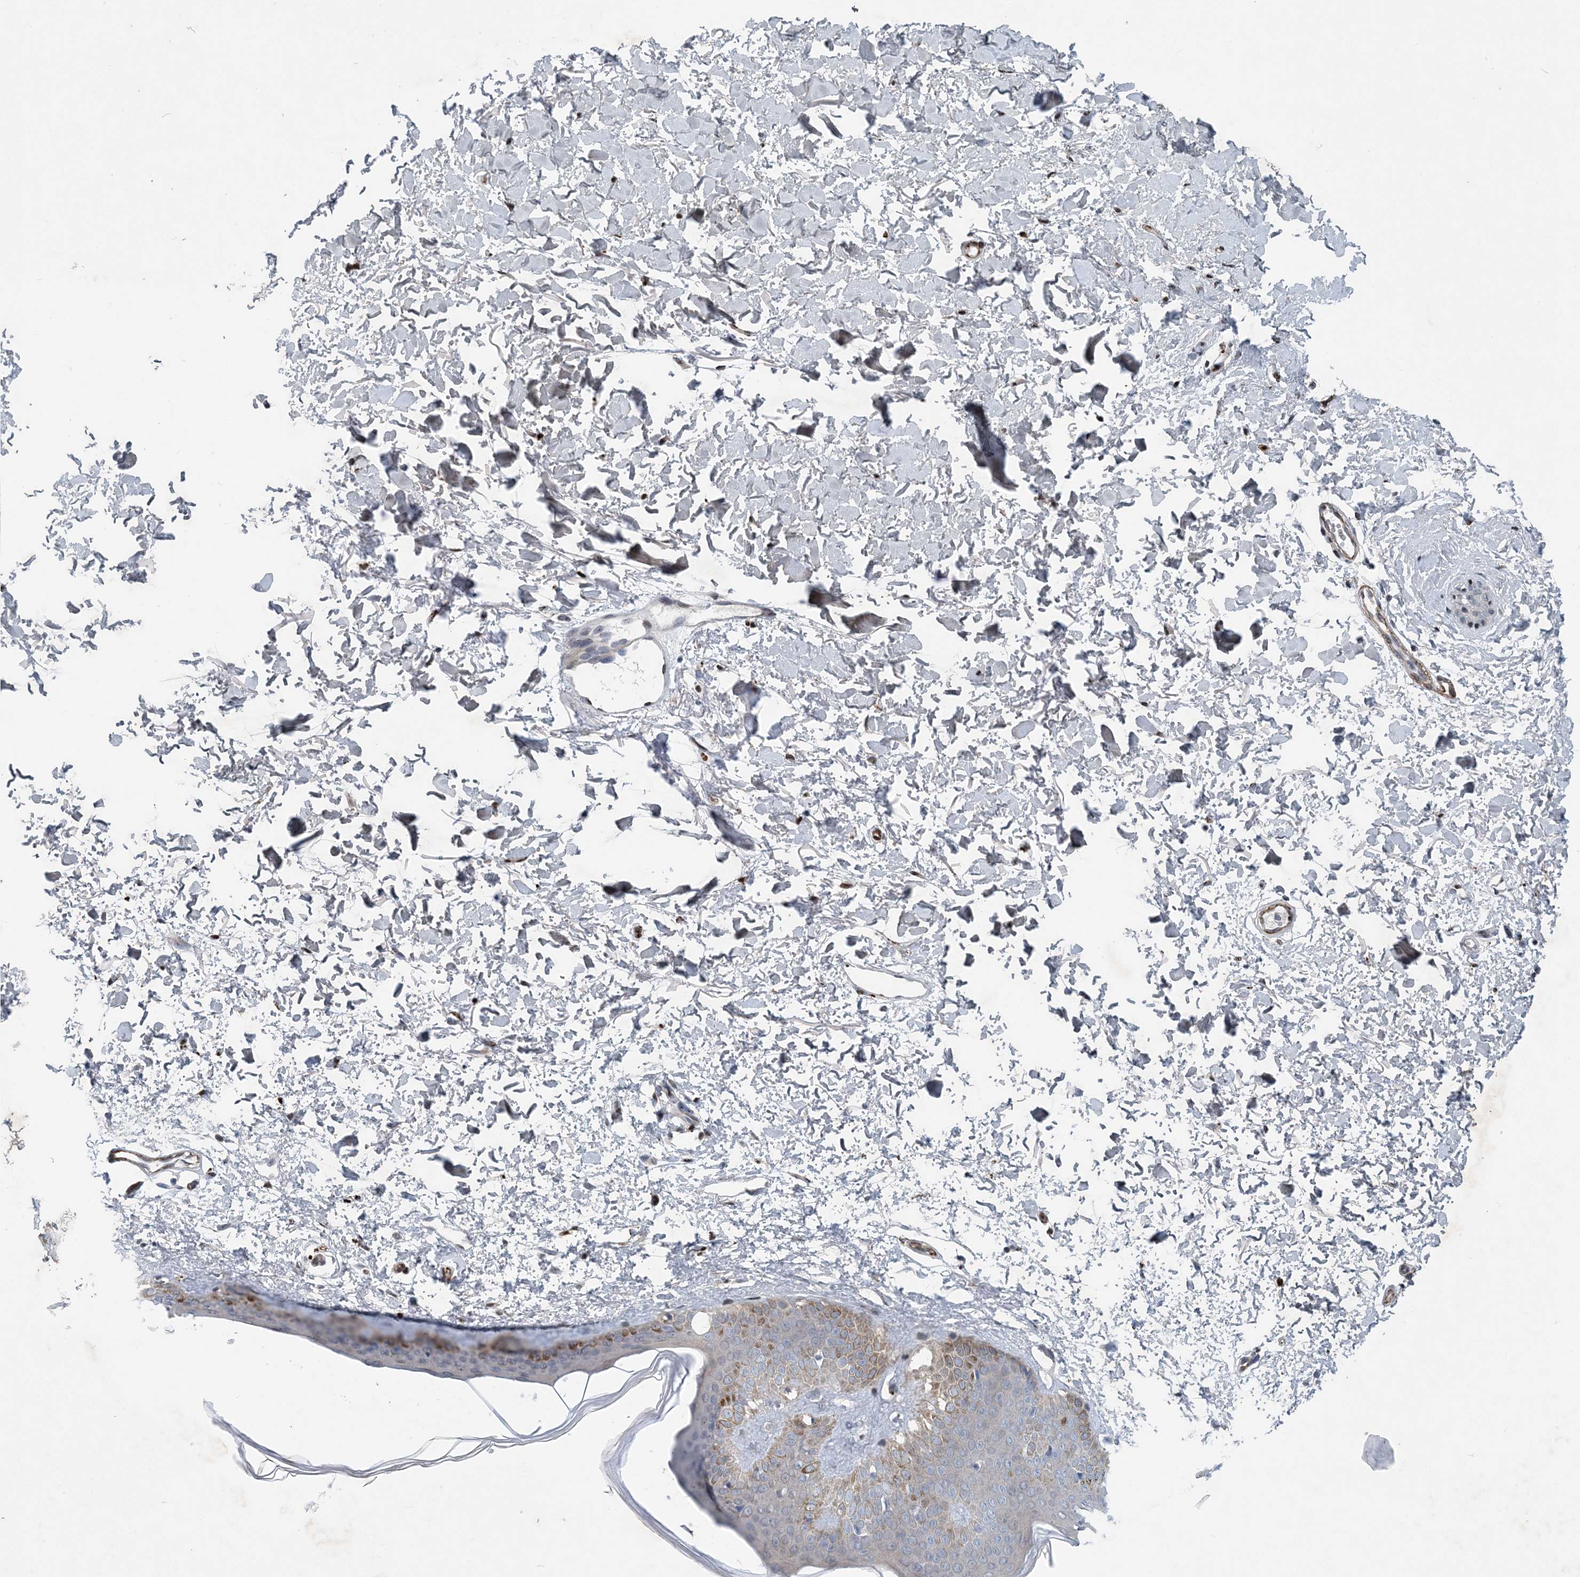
{"staining": {"intensity": "negative", "quantity": "none", "location": "none"}, "tissue": "skin", "cell_type": "Fibroblasts", "image_type": "normal", "snomed": [{"axis": "morphology", "description": "Normal tissue, NOS"}, {"axis": "topography", "description": "Skin"}], "caption": "An immunohistochemistry image of unremarkable skin is shown. There is no staining in fibroblasts of skin. (DAB (3,3'-diaminobenzidine) immunohistochemistry, high magnification).", "gene": "HIKESHI", "patient": {"sex": "female", "age": 58}}